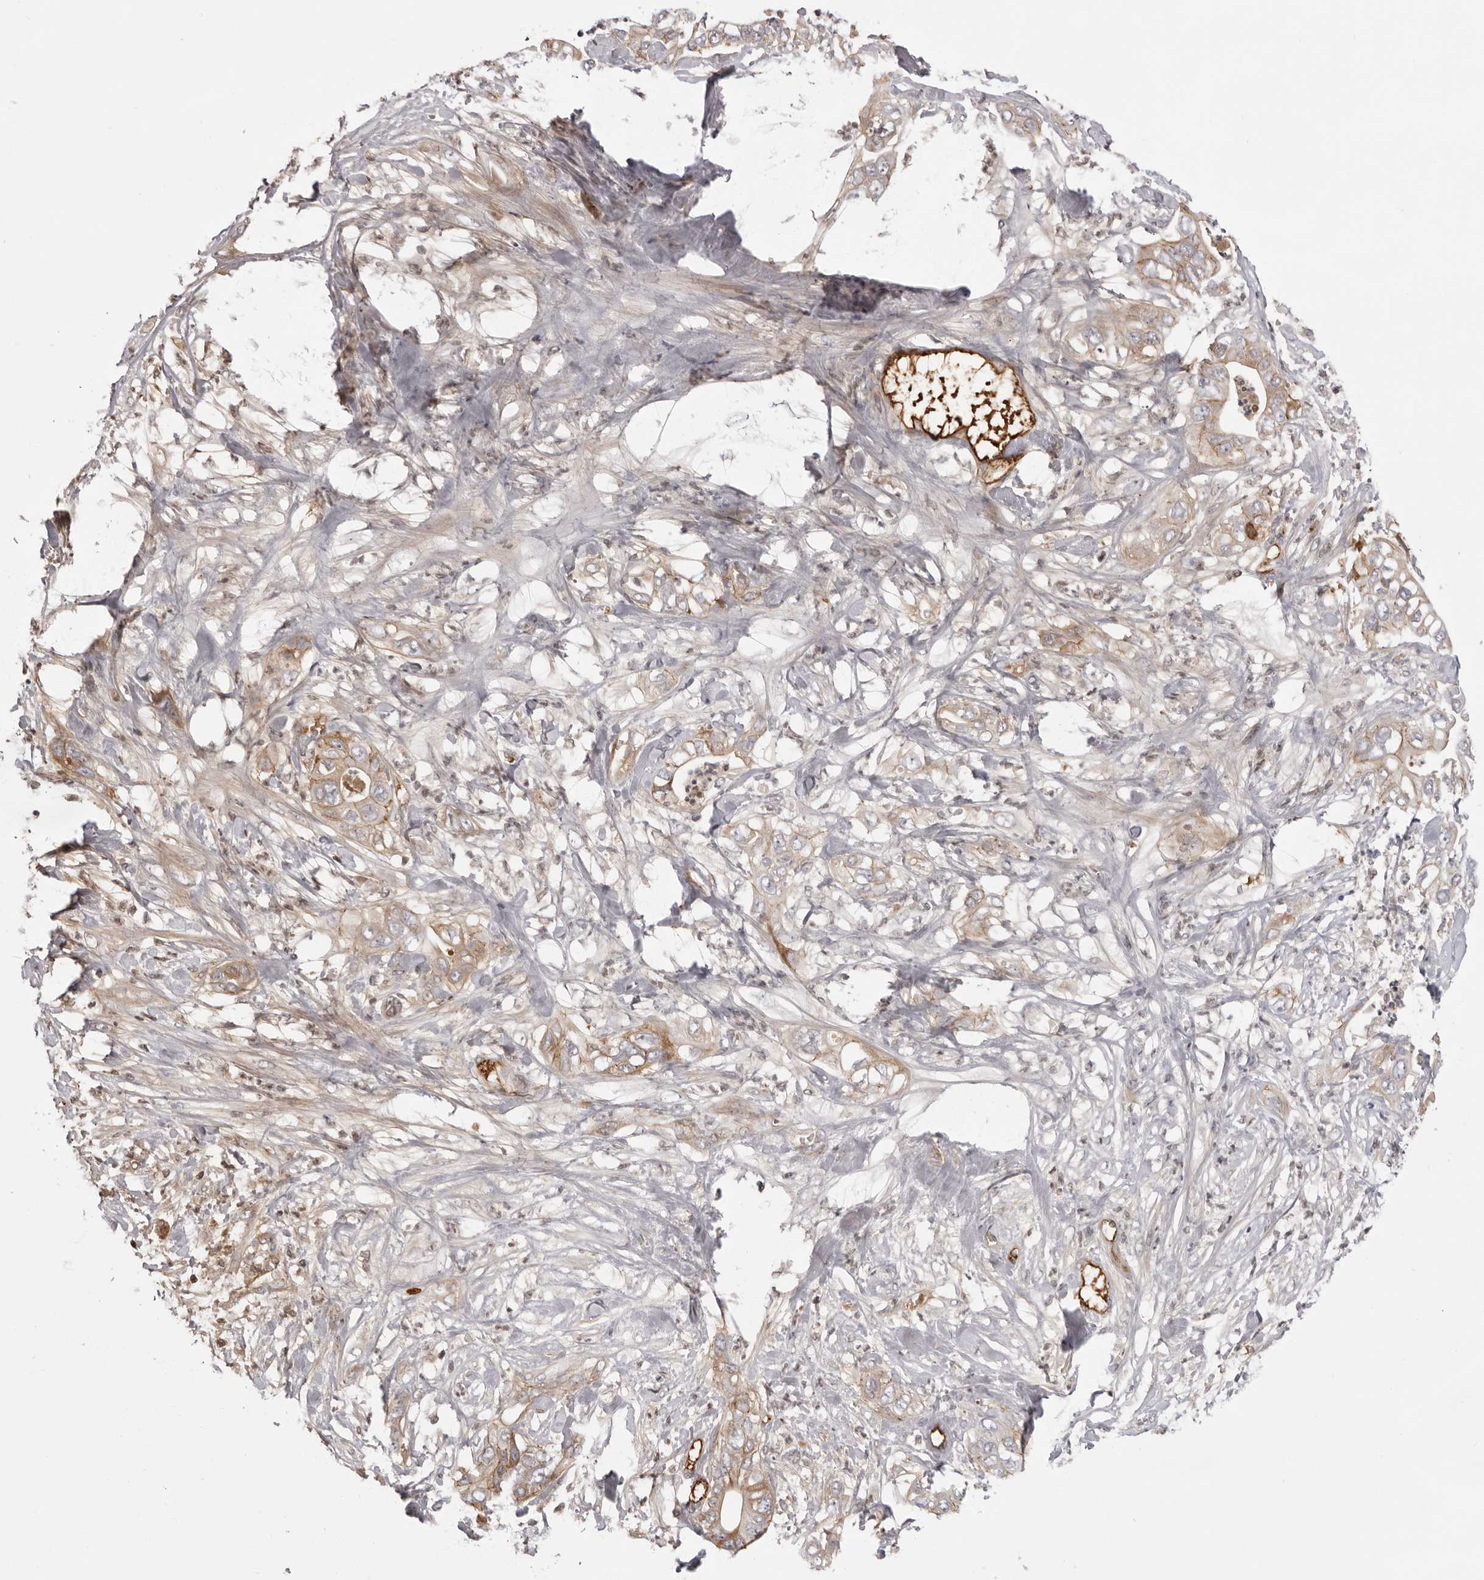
{"staining": {"intensity": "moderate", "quantity": "<25%", "location": "cytoplasmic/membranous"}, "tissue": "pancreatic cancer", "cell_type": "Tumor cells", "image_type": "cancer", "snomed": [{"axis": "morphology", "description": "Adenocarcinoma, NOS"}, {"axis": "topography", "description": "Pancreas"}], "caption": "Protein expression analysis of human pancreatic cancer (adenocarcinoma) reveals moderate cytoplasmic/membranous positivity in approximately <25% of tumor cells. The protein of interest is shown in brown color, while the nuclei are stained blue.", "gene": "PLEKHF2", "patient": {"sex": "female", "age": 78}}